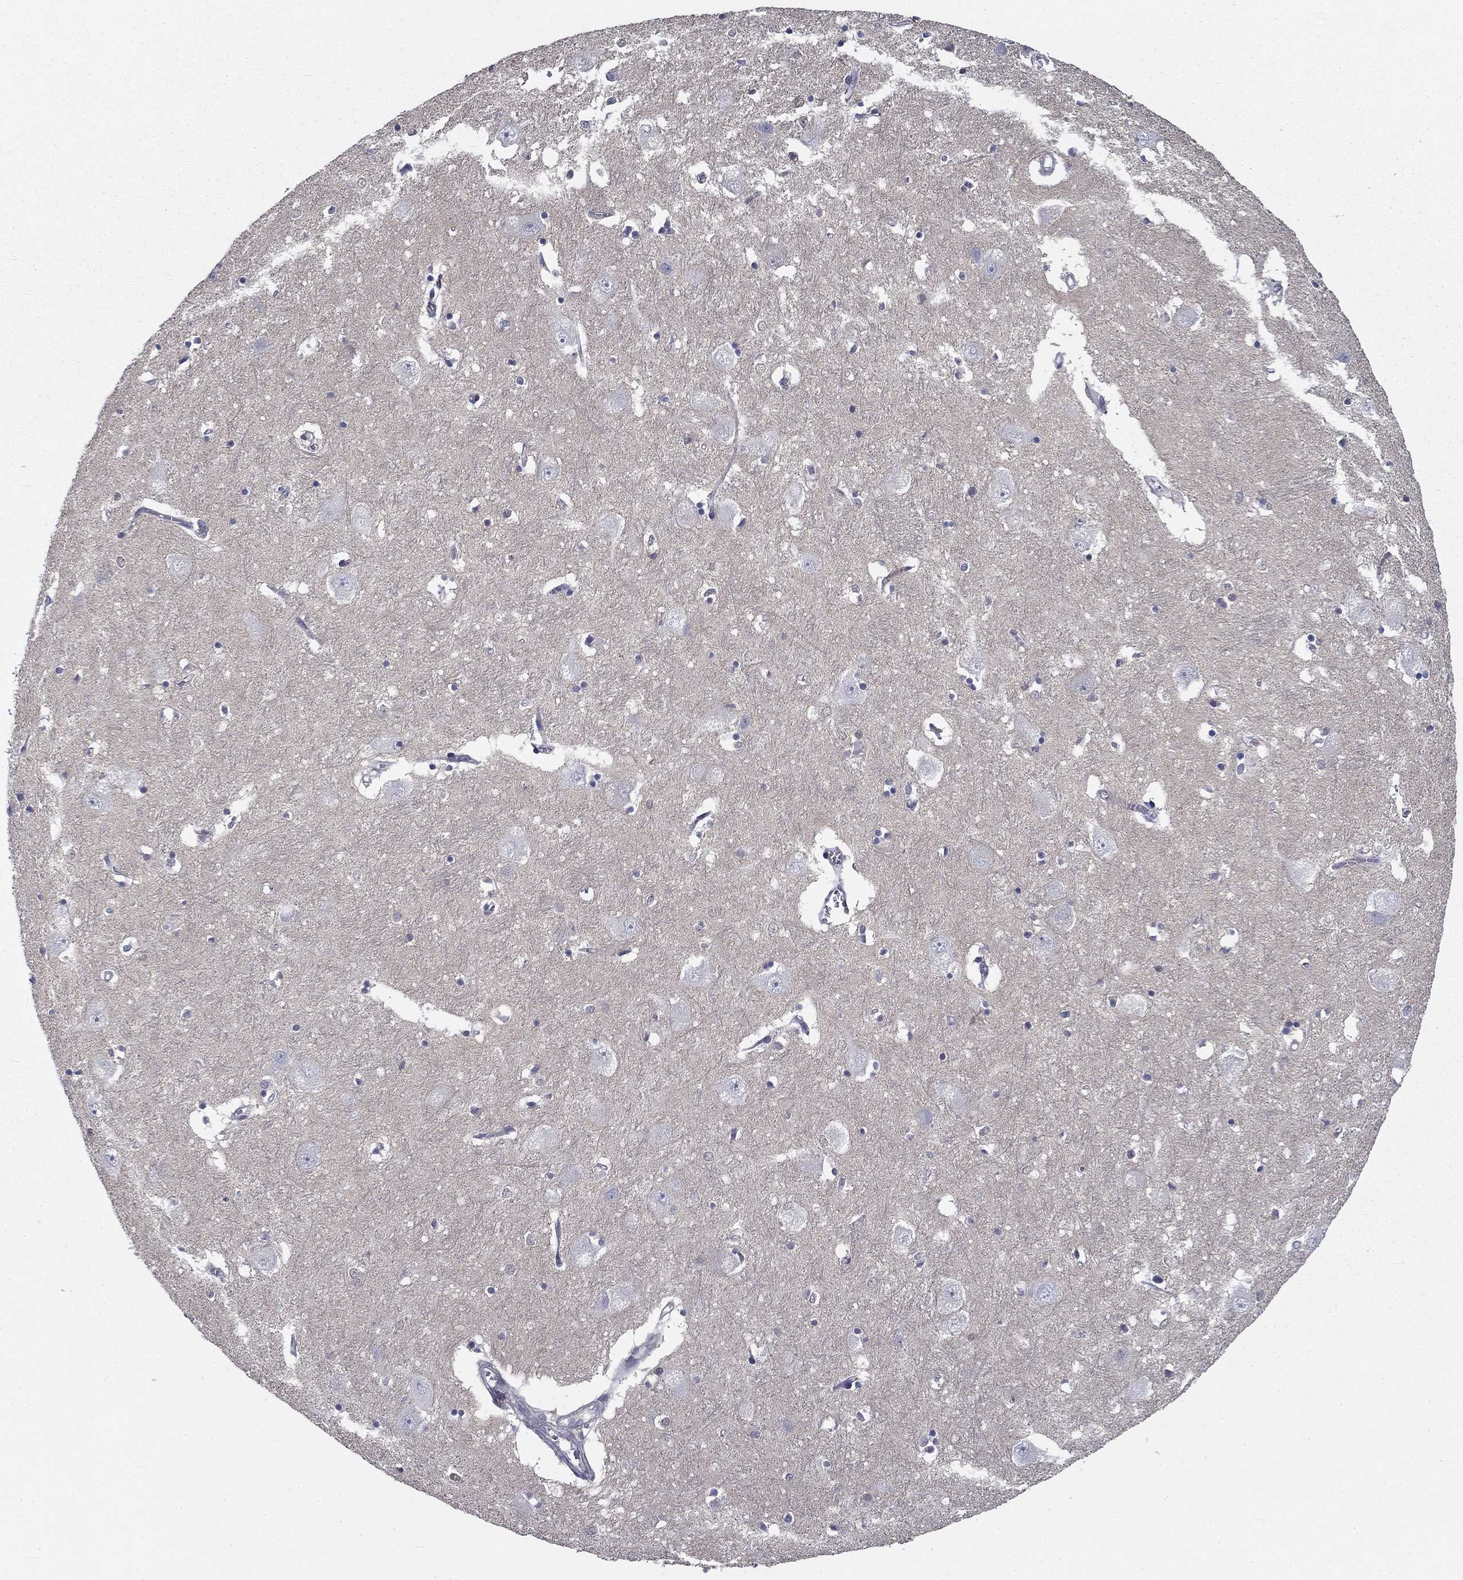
{"staining": {"intensity": "negative", "quantity": "none", "location": "none"}, "tissue": "caudate", "cell_type": "Glial cells", "image_type": "normal", "snomed": [{"axis": "morphology", "description": "Normal tissue, NOS"}, {"axis": "topography", "description": "Lateral ventricle wall"}], "caption": "Immunohistochemistry (IHC) of normal caudate reveals no positivity in glial cells.", "gene": "NIT2", "patient": {"sex": "male", "age": 54}}